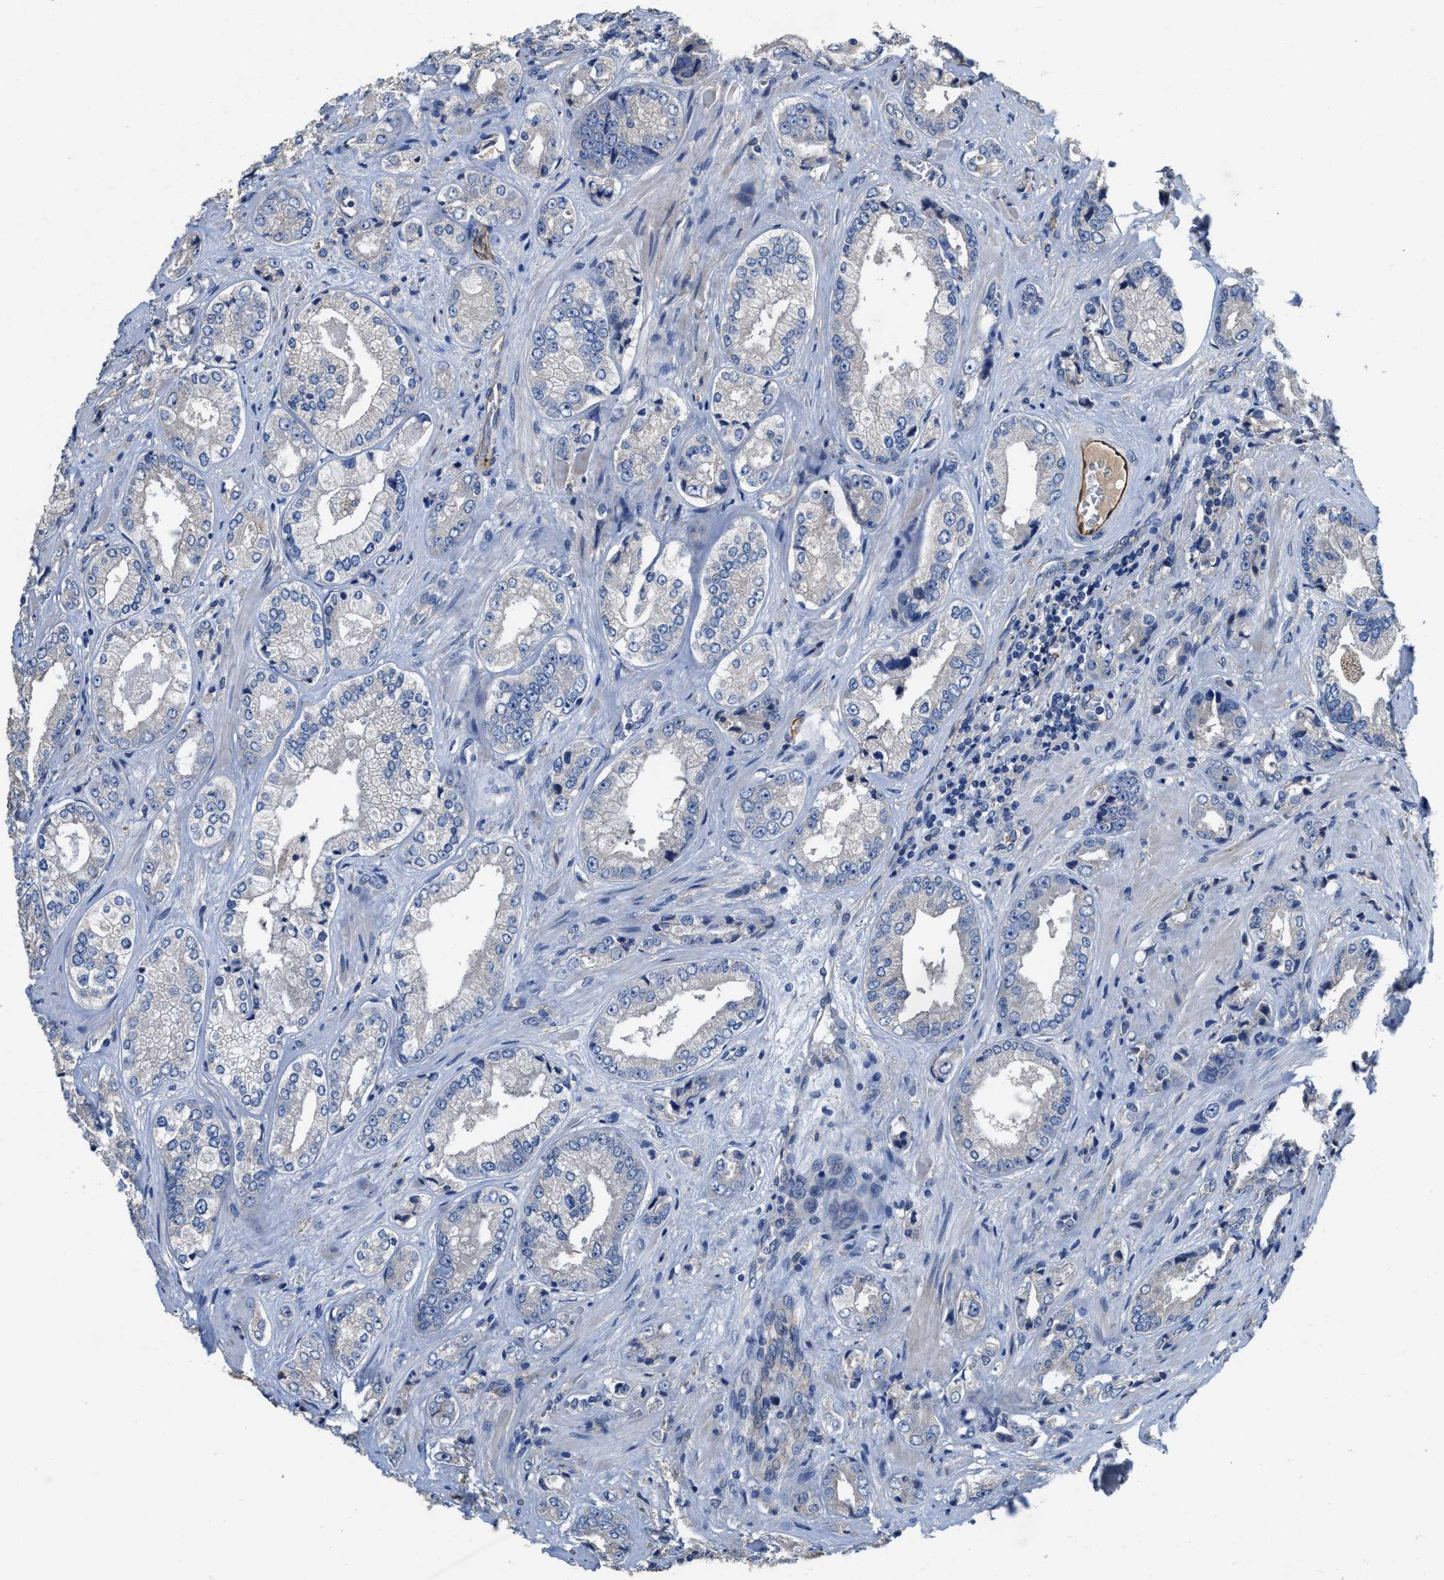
{"staining": {"intensity": "negative", "quantity": "none", "location": "none"}, "tissue": "prostate cancer", "cell_type": "Tumor cells", "image_type": "cancer", "snomed": [{"axis": "morphology", "description": "Adenocarcinoma, High grade"}, {"axis": "topography", "description": "Prostate"}], "caption": "Histopathology image shows no protein positivity in tumor cells of prostate high-grade adenocarcinoma tissue.", "gene": "PEG10", "patient": {"sex": "male", "age": 61}}